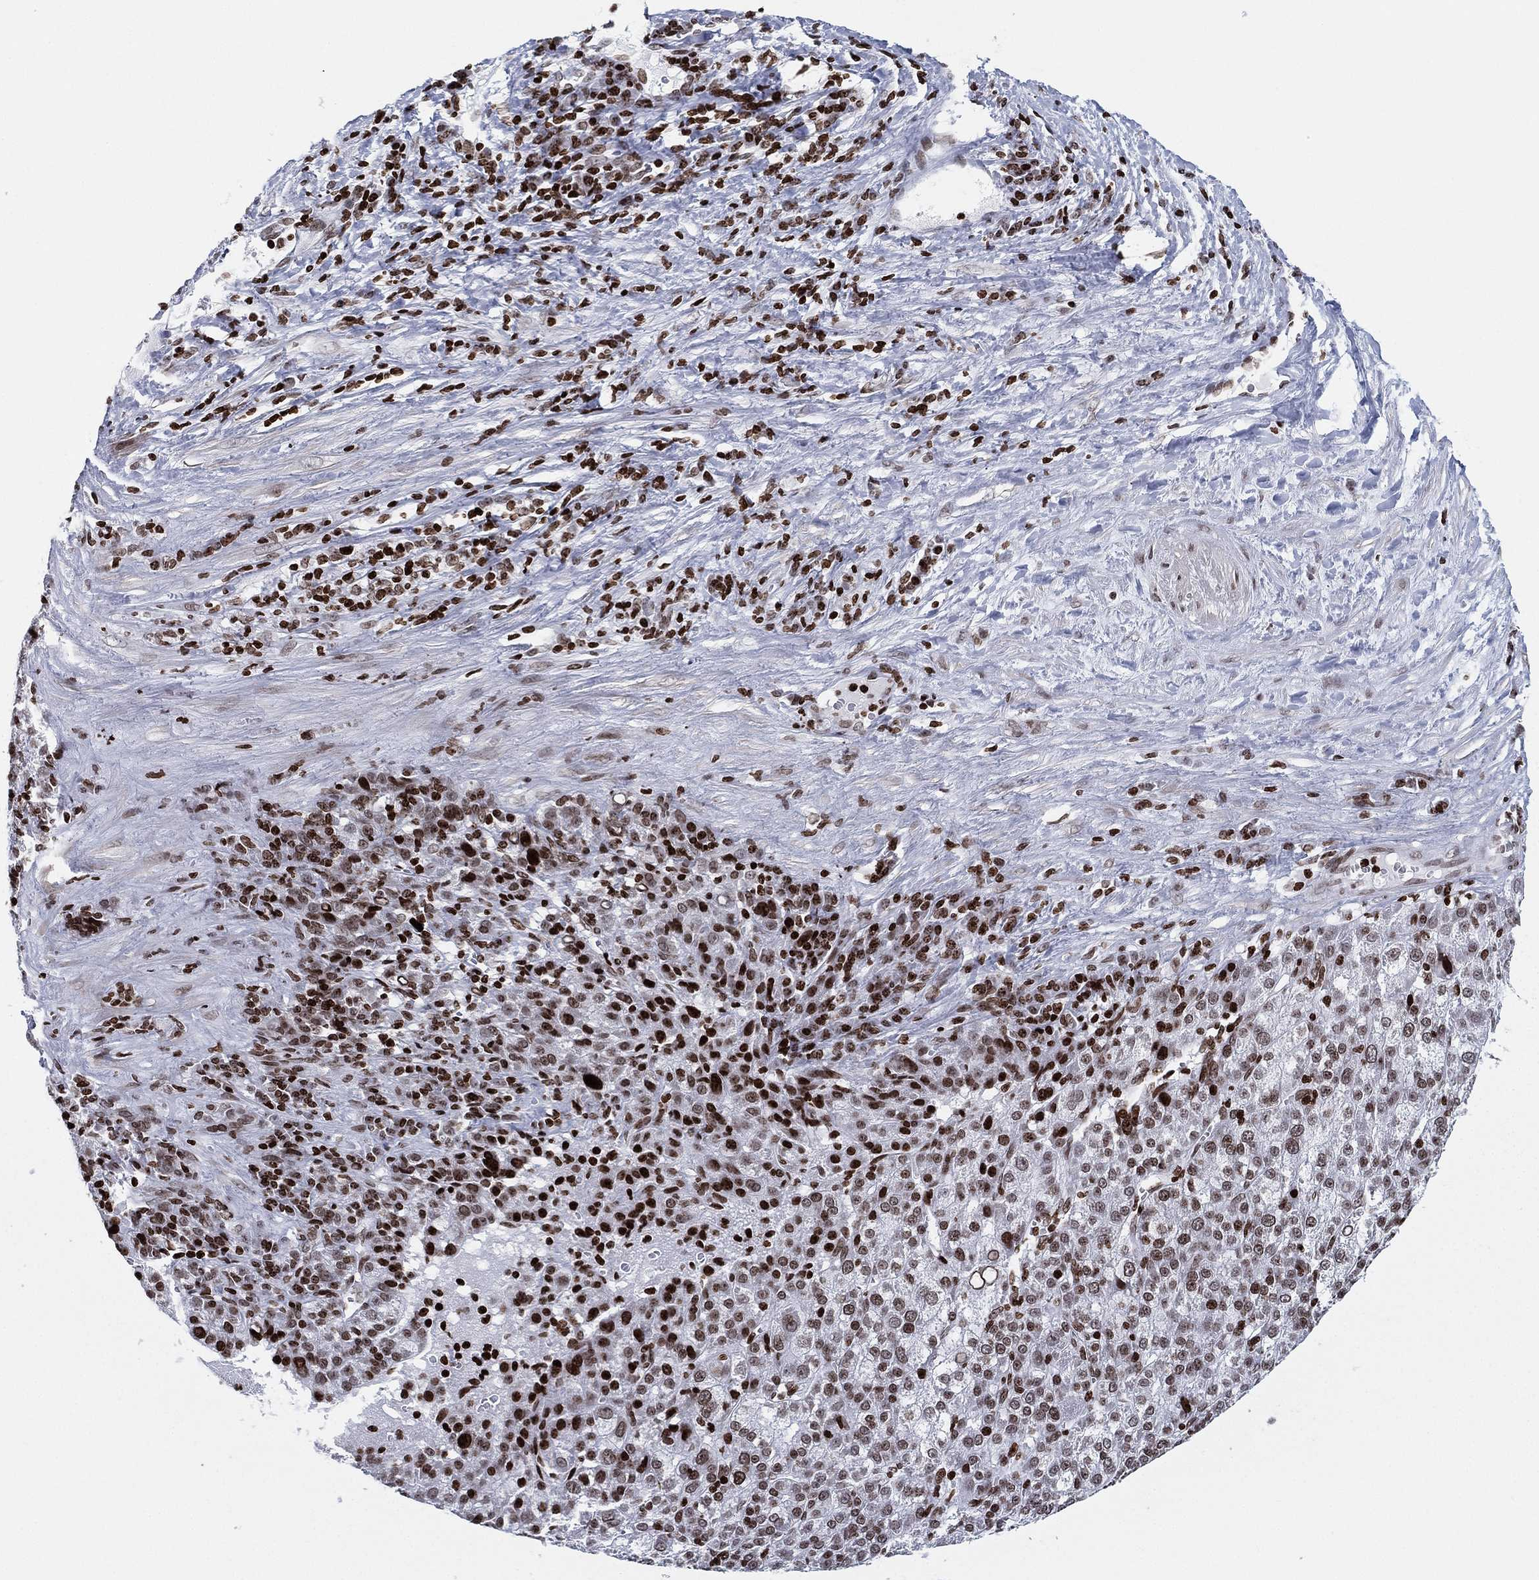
{"staining": {"intensity": "moderate", "quantity": "<25%", "location": "nuclear"}, "tissue": "liver cancer", "cell_type": "Tumor cells", "image_type": "cancer", "snomed": [{"axis": "morphology", "description": "Carcinoma, Hepatocellular, NOS"}, {"axis": "topography", "description": "Liver"}], "caption": "Moderate nuclear expression for a protein is present in about <25% of tumor cells of liver cancer using immunohistochemistry.", "gene": "MFSD14A", "patient": {"sex": "female", "age": 60}}